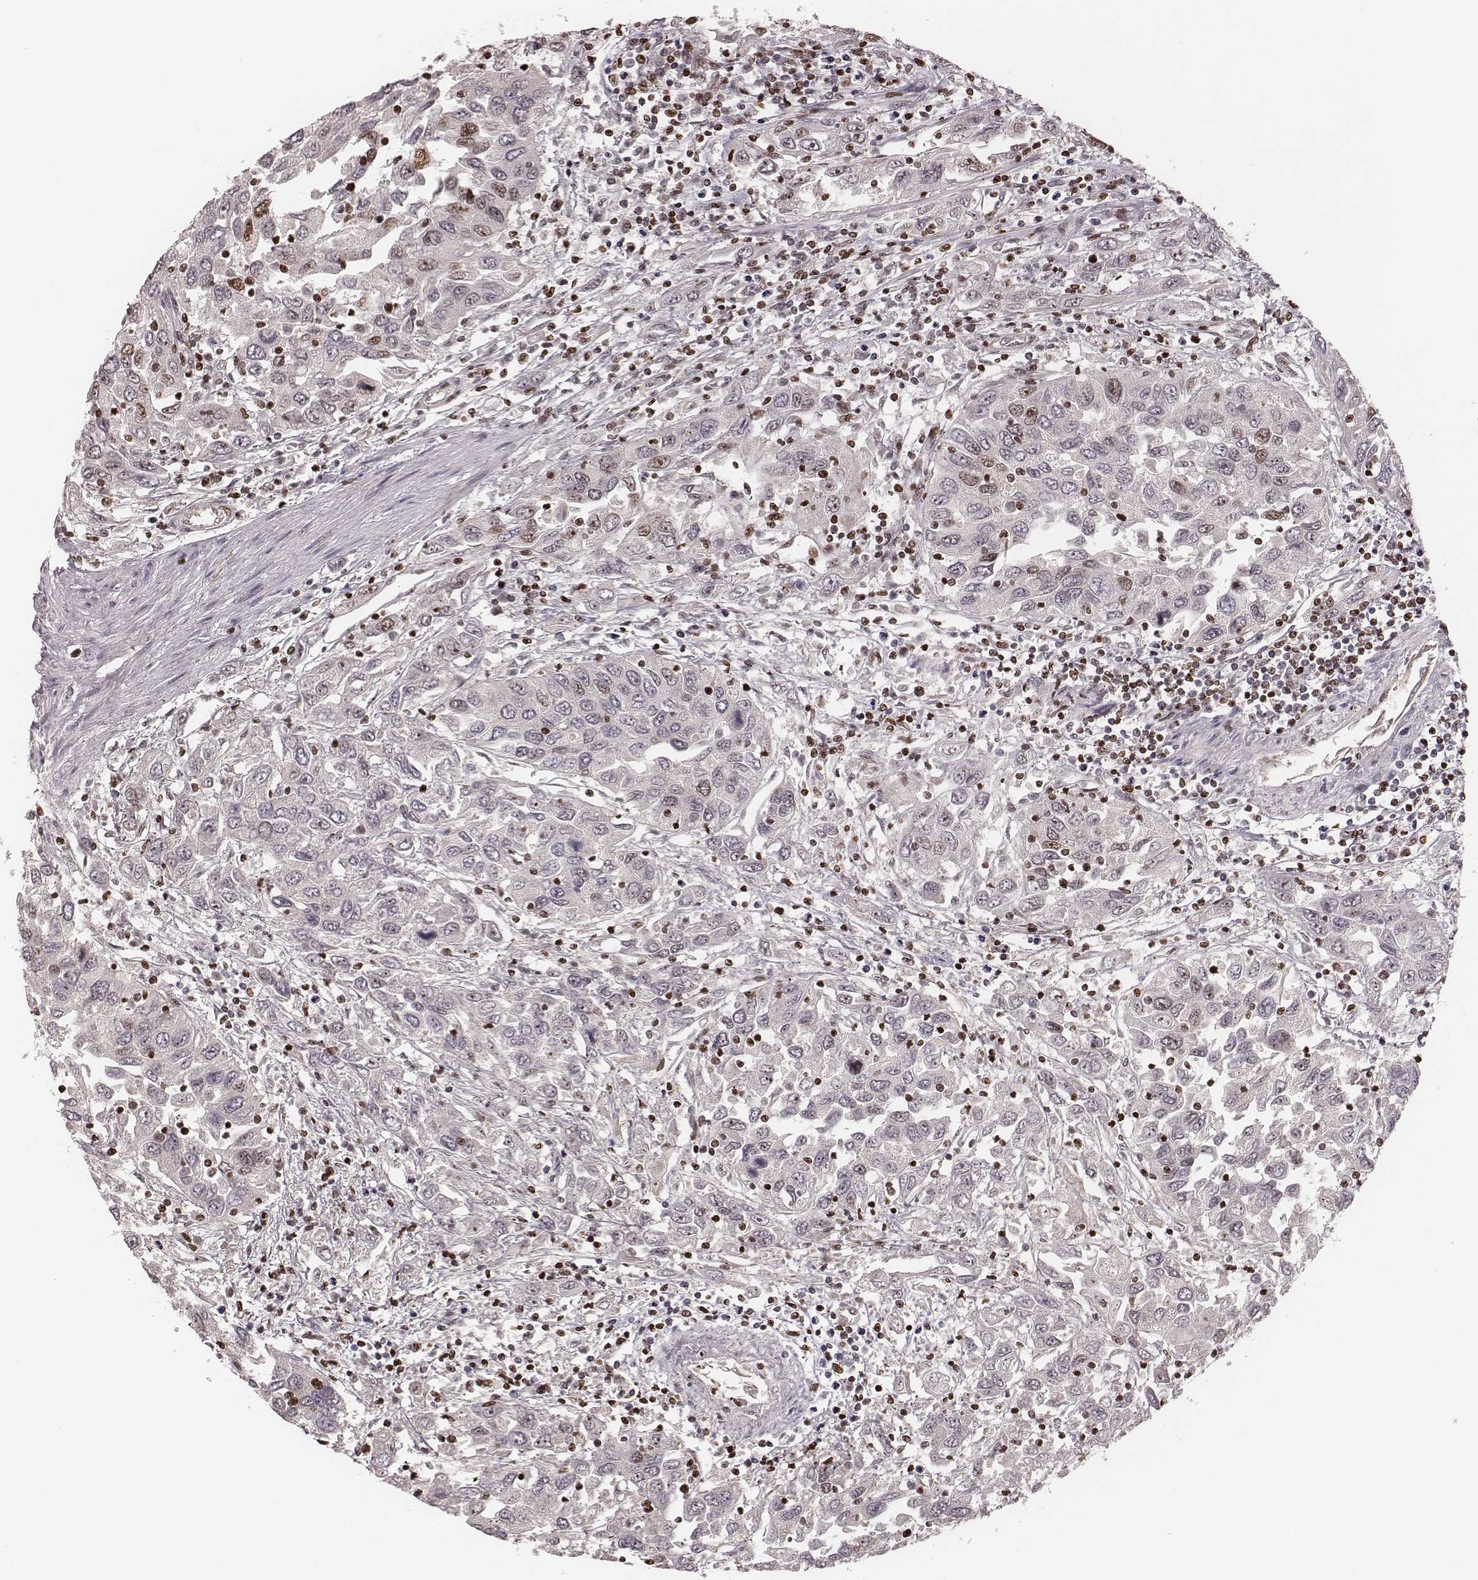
{"staining": {"intensity": "moderate", "quantity": "<25%", "location": "nuclear"}, "tissue": "urothelial cancer", "cell_type": "Tumor cells", "image_type": "cancer", "snomed": [{"axis": "morphology", "description": "Urothelial carcinoma, High grade"}, {"axis": "topography", "description": "Urinary bladder"}], "caption": "IHC (DAB (3,3'-diaminobenzidine)) staining of urothelial cancer demonstrates moderate nuclear protein positivity in about <25% of tumor cells.", "gene": "VRK3", "patient": {"sex": "male", "age": 76}}